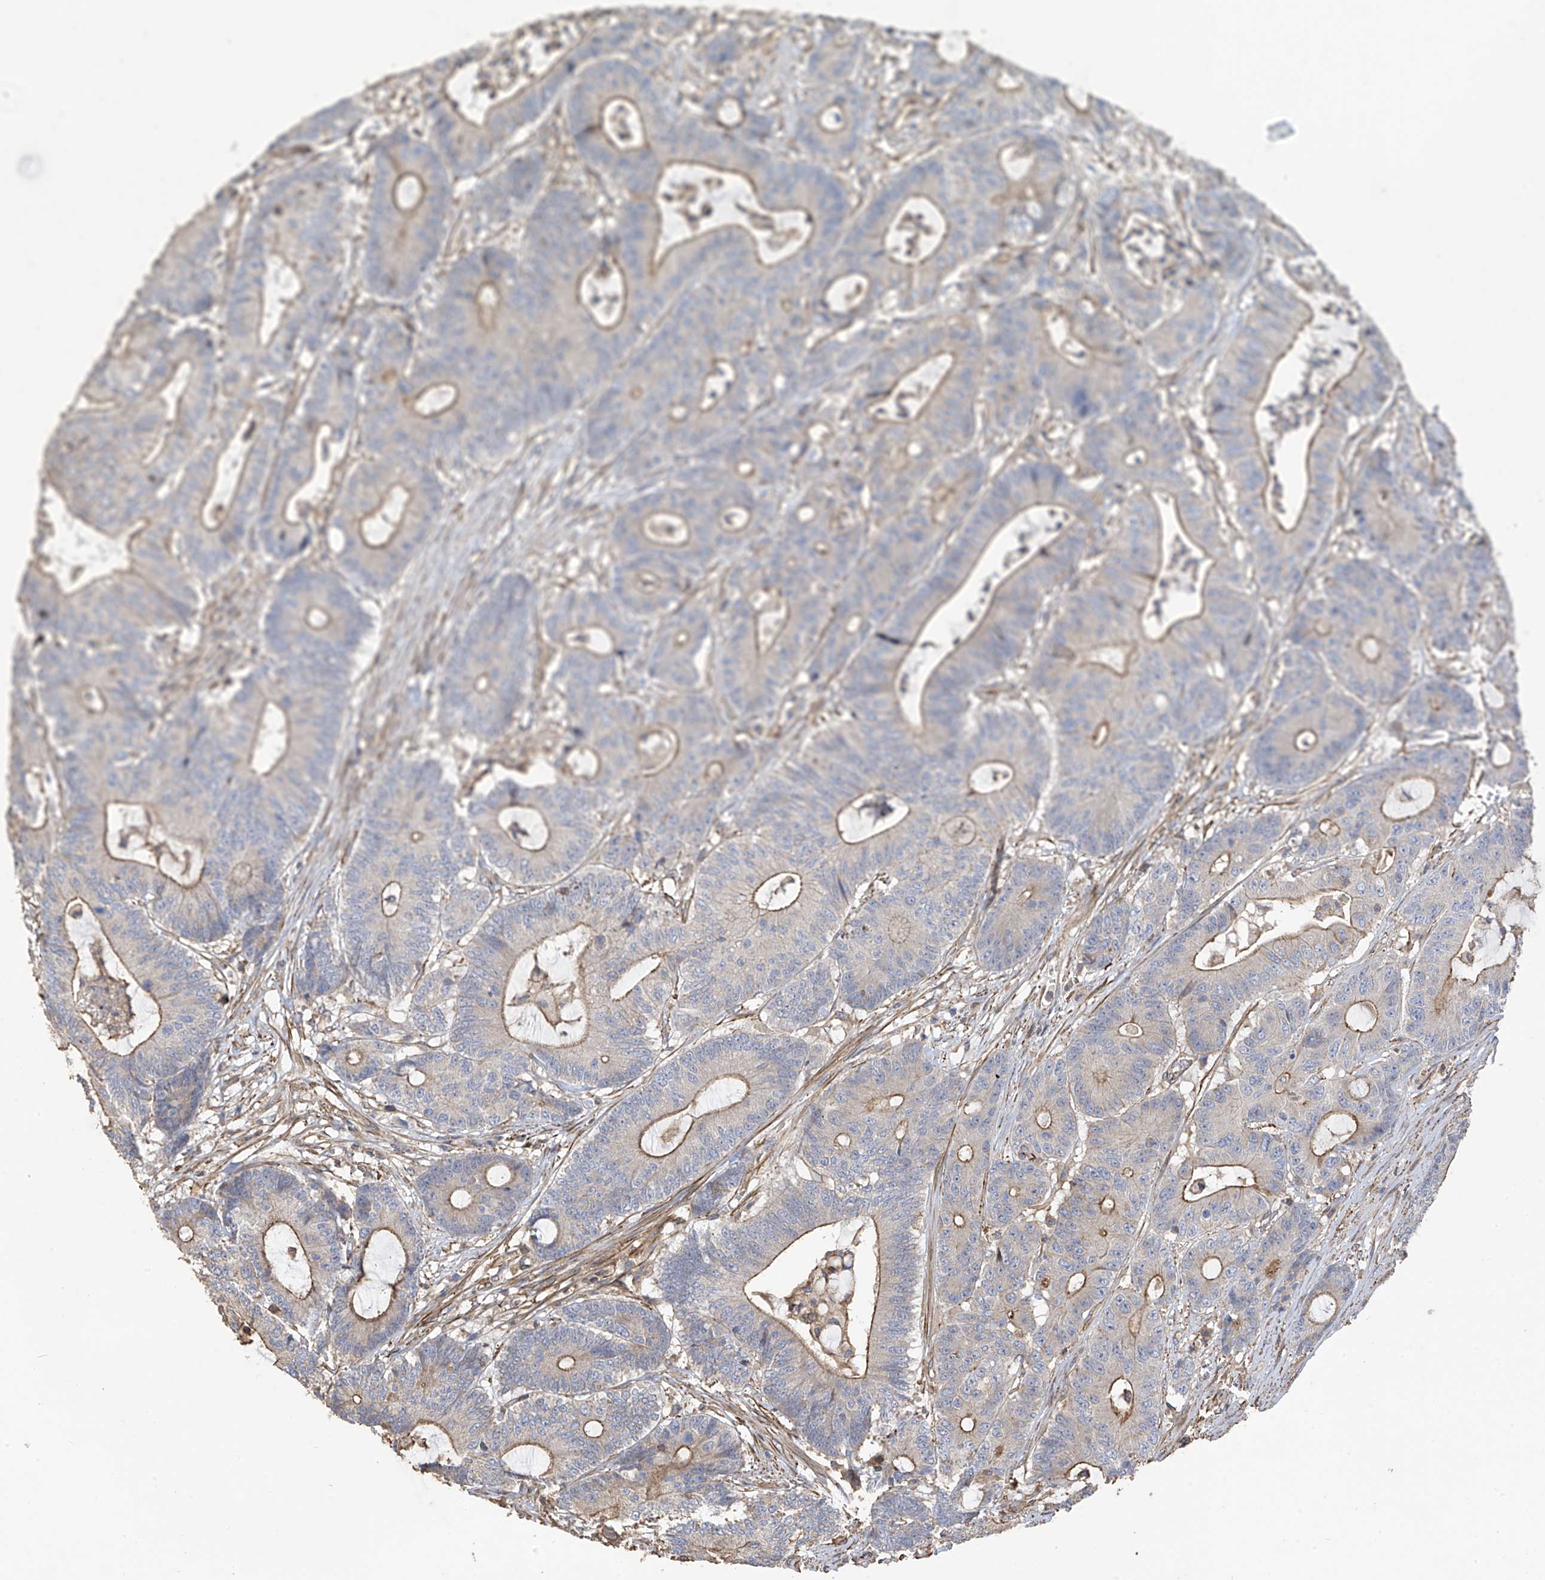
{"staining": {"intensity": "moderate", "quantity": "<25%", "location": "cytoplasmic/membranous"}, "tissue": "colorectal cancer", "cell_type": "Tumor cells", "image_type": "cancer", "snomed": [{"axis": "morphology", "description": "Adenocarcinoma, NOS"}, {"axis": "topography", "description": "Colon"}], "caption": "This is a micrograph of IHC staining of colorectal cancer, which shows moderate expression in the cytoplasmic/membranous of tumor cells.", "gene": "SLC43A3", "patient": {"sex": "female", "age": 84}}